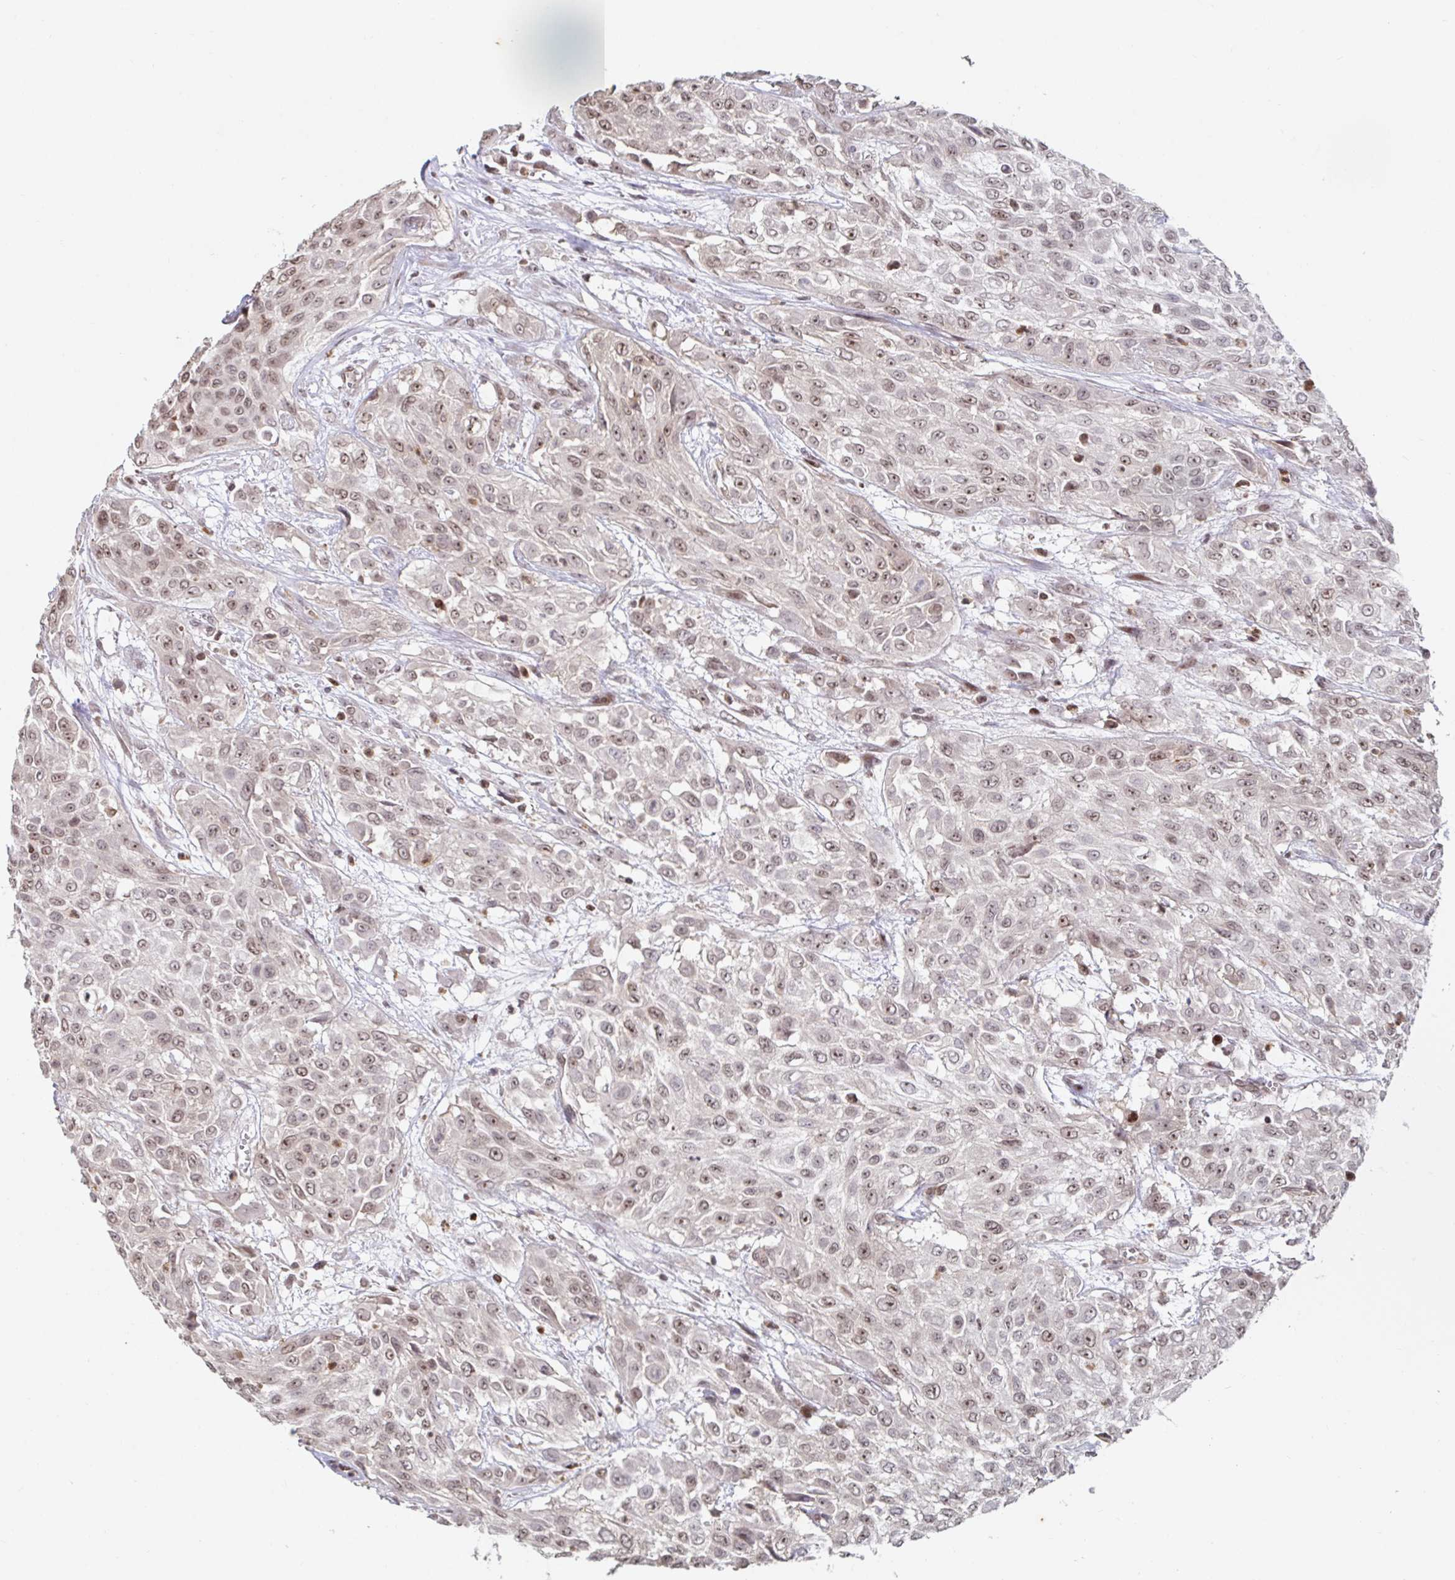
{"staining": {"intensity": "moderate", "quantity": ">75%", "location": "nuclear"}, "tissue": "urothelial cancer", "cell_type": "Tumor cells", "image_type": "cancer", "snomed": [{"axis": "morphology", "description": "Urothelial carcinoma, High grade"}, {"axis": "topography", "description": "Urinary bladder"}], "caption": "The image shows staining of urothelial carcinoma (high-grade), revealing moderate nuclear protein positivity (brown color) within tumor cells.", "gene": "C19orf53", "patient": {"sex": "male", "age": 57}}